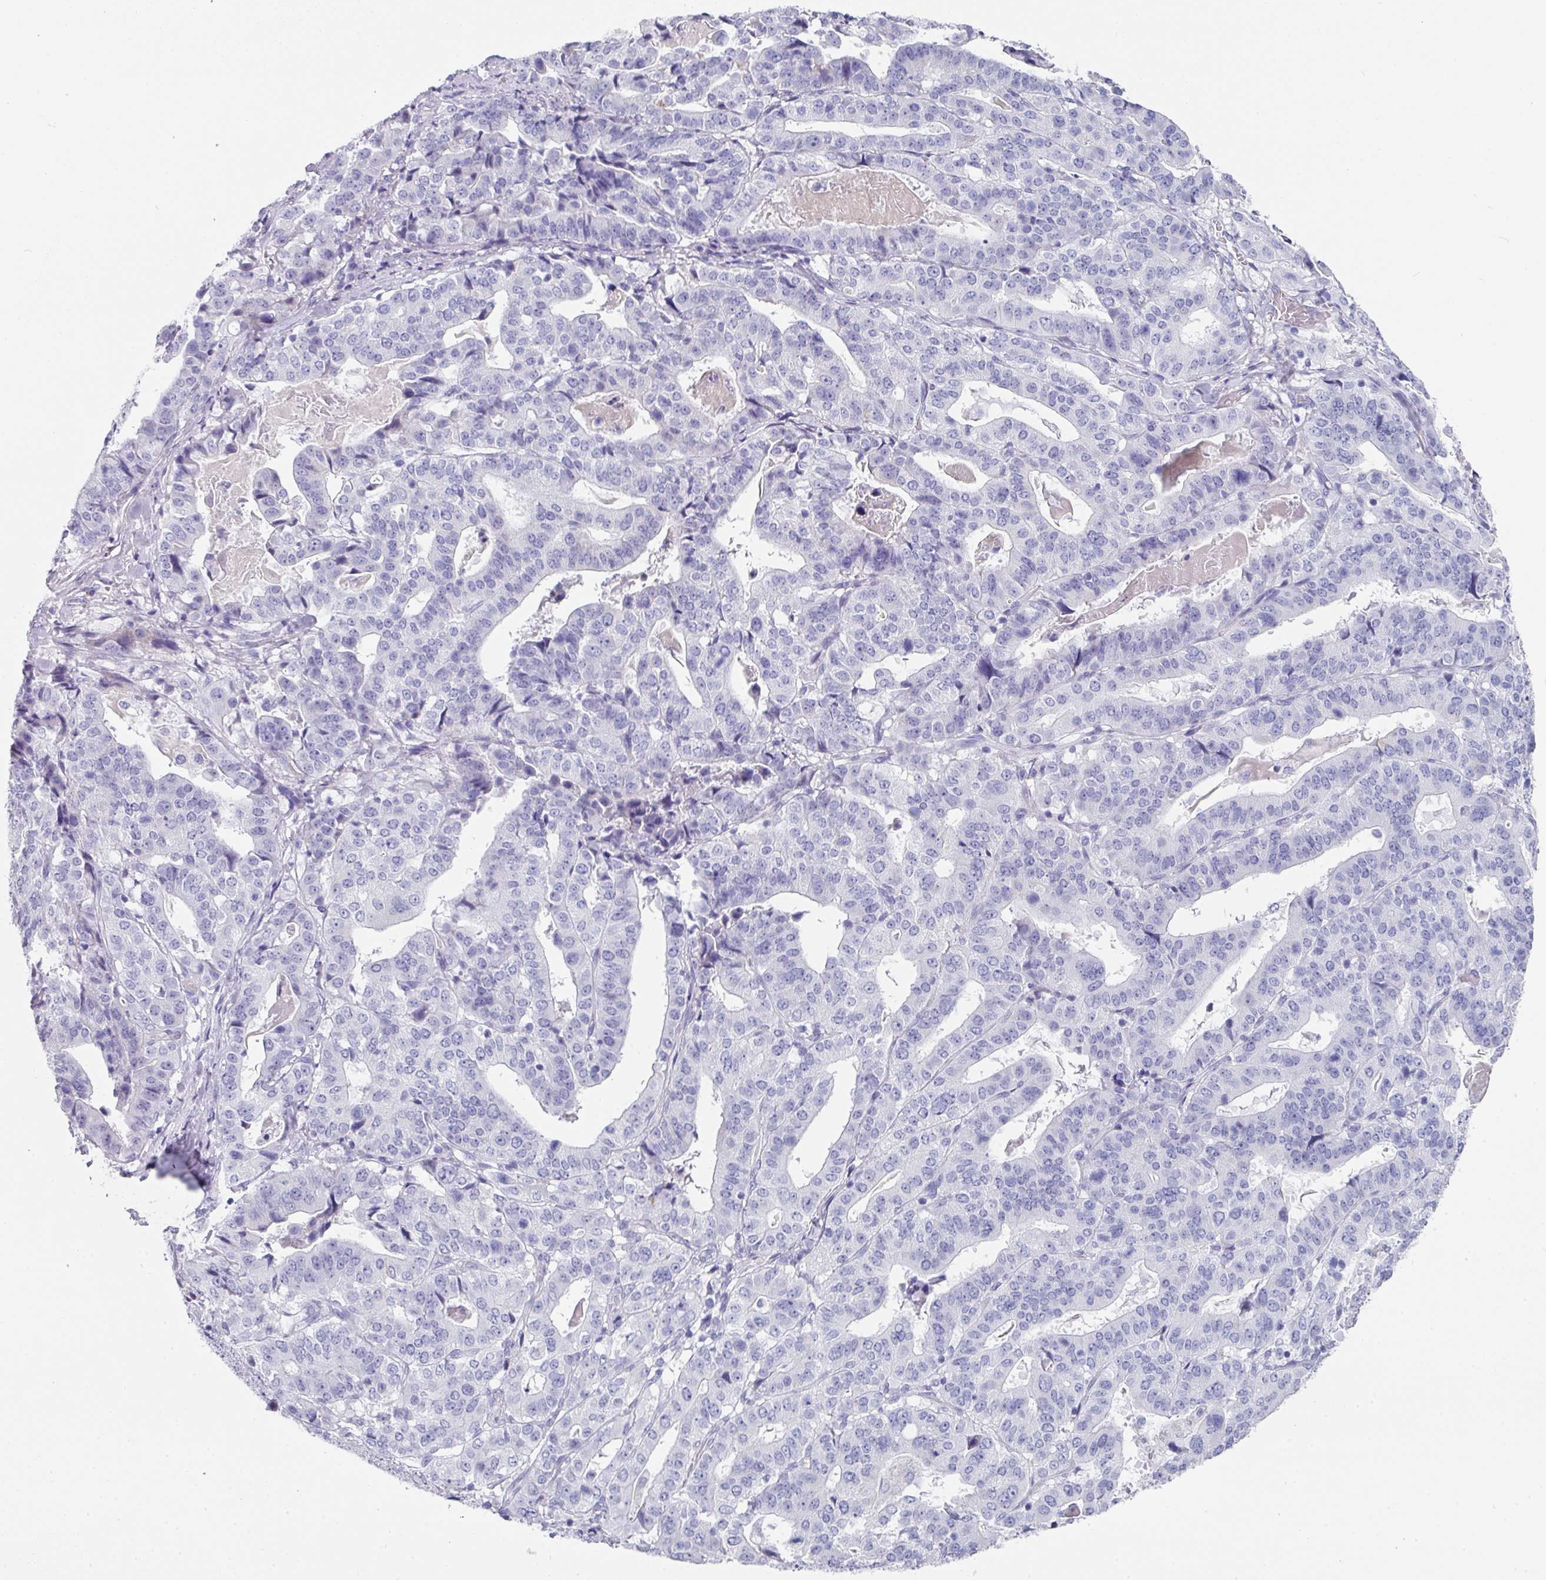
{"staining": {"intensity": "negative", "quantity": "none", "location": "none"}, "tissue": "stomach cancer", "cell_type": "Tumor cells", "image_type": "cancer", "snomed": [{"axis": "morphology", "description": "Adenocarcinoma, NOS"}, {"axis": "topography", "description": "Stomach"}], "caption": "This micrograph is of stomach adenocarcinoma stained with immunohistochemistry to label a protein in brown with the nuclei are counter-stained blue. There is no staining in tumor cells. (DAB immunohistochemistry (IHC), high magnification).", "gene": "SETBP1", "patient": {"sex": "male", "age": 48}}